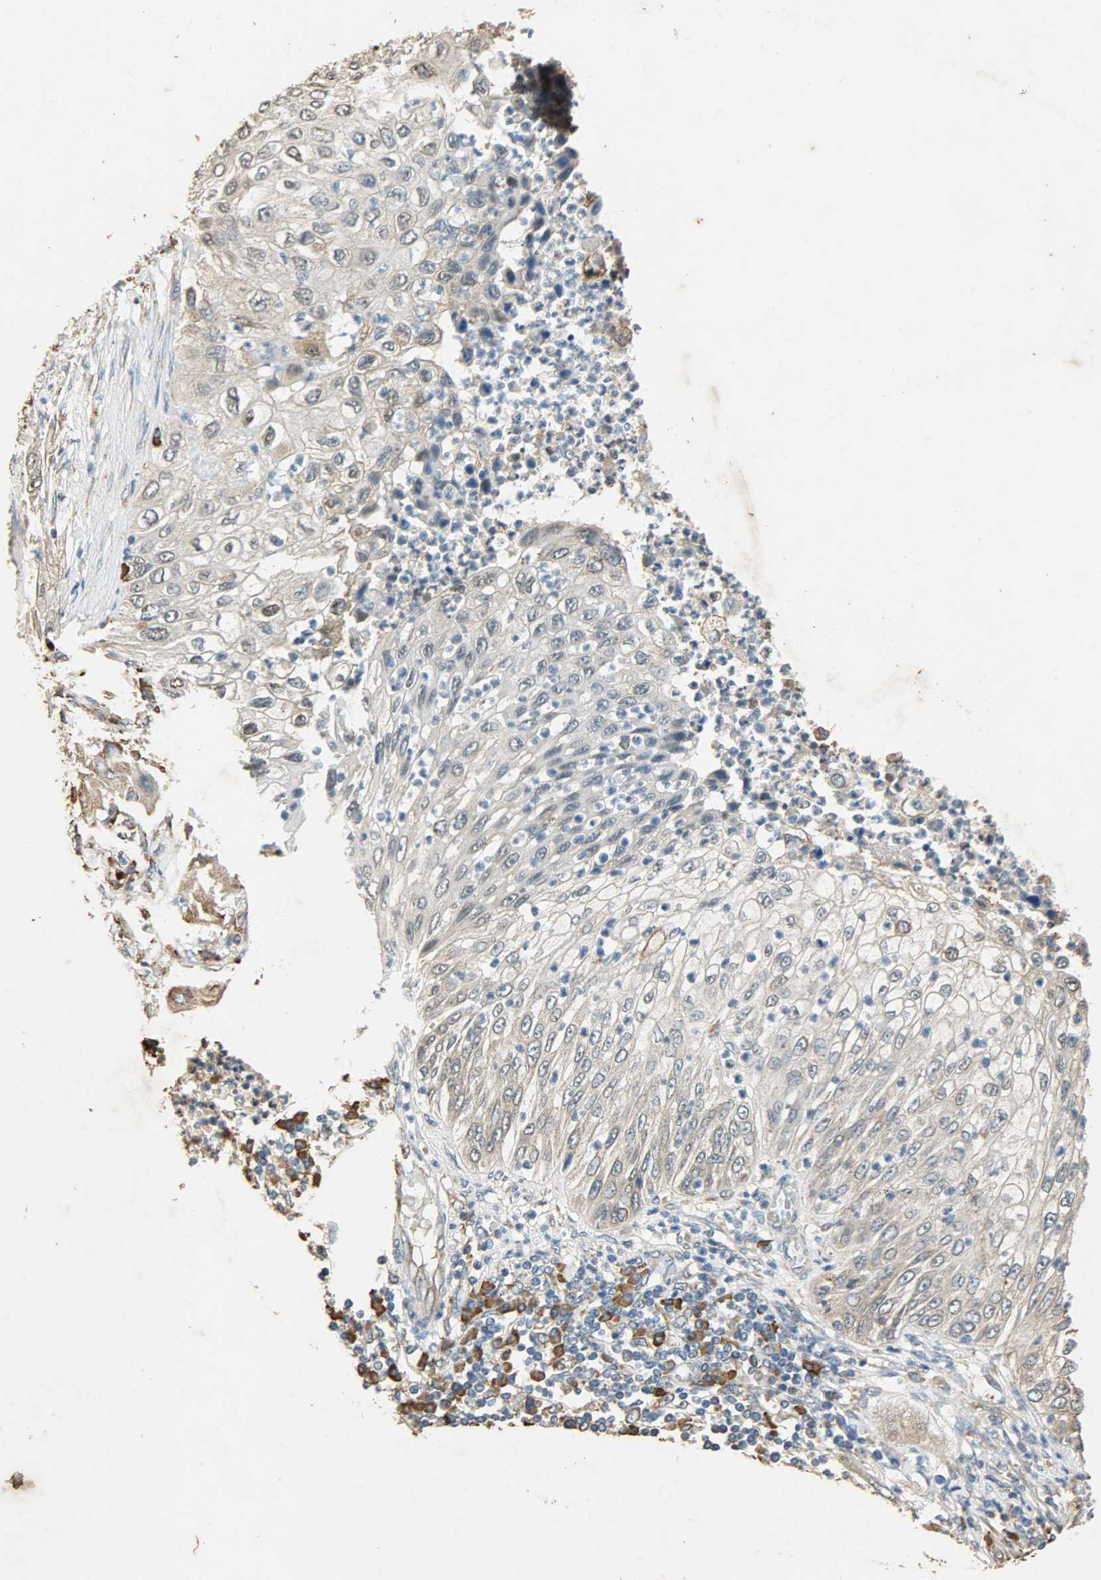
{"staining": {"intensity": "weak", "quantity": ">75%", "location": "cytoplasmic/membranous"}, "tissue": "lung cancer", "cell_type": "Tumor cells", "image_type": "cancer", "snomed": [{"axis": "morphology", "description": "Inflammation, NOS"}, {"axis": "morphology", "description": "Squamous cell carcinoma, NOS"}, {"axis": "topography", "description": "Lymph node"}, {"axis": "topography", "description": "Soft tissue"}, {"axis": "topography", "description": "Lung"}], "caption": "Lung cancer stained for a protein displays weak cytoplasmic/membranous positivity in tumor cells.", "gene": "HSPA5", "patient": {"sex": "male", "age": 66}}